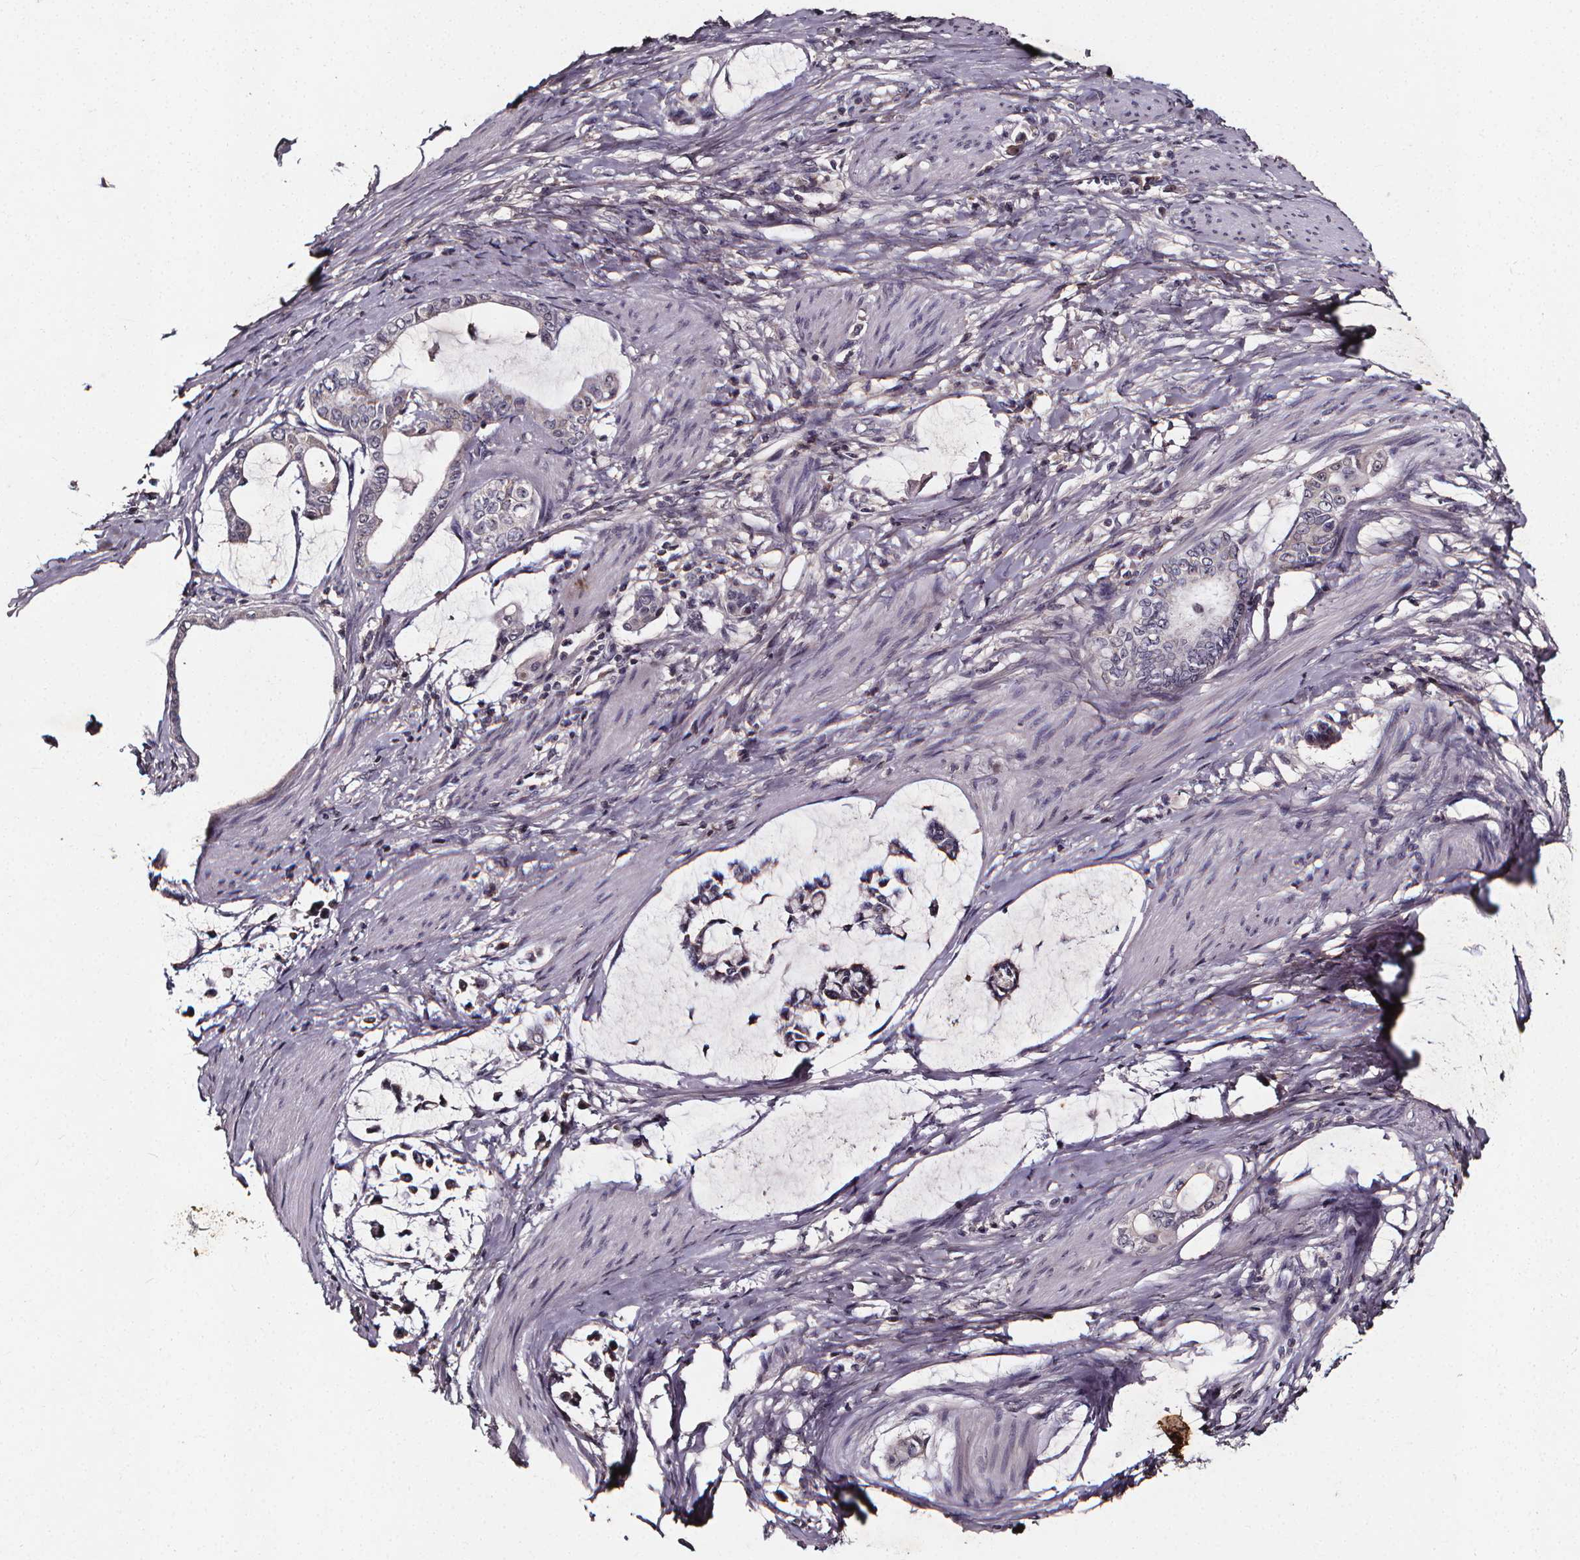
{"staining": {"intensity": "negative", "quantity": "none", "location": "none"}, "tissue": "stomach cancer", "cell_type": "Tumor cells", "image_type": "cancer", "snomed": [{"axis": "morphology", "description": "Adenocarcinoma, NOS"}, {"axis": "topography", "description": "Stomach"}], "caption": "Immunohistochemistry image of neoplastic tissue: stomach cancer stained with DAB (3,3'-diaminobenzidine) reveals no significant protein staining in tumor cells.", "gene": "SPAG8", "patient": {"sex": "male", "age": 82}}